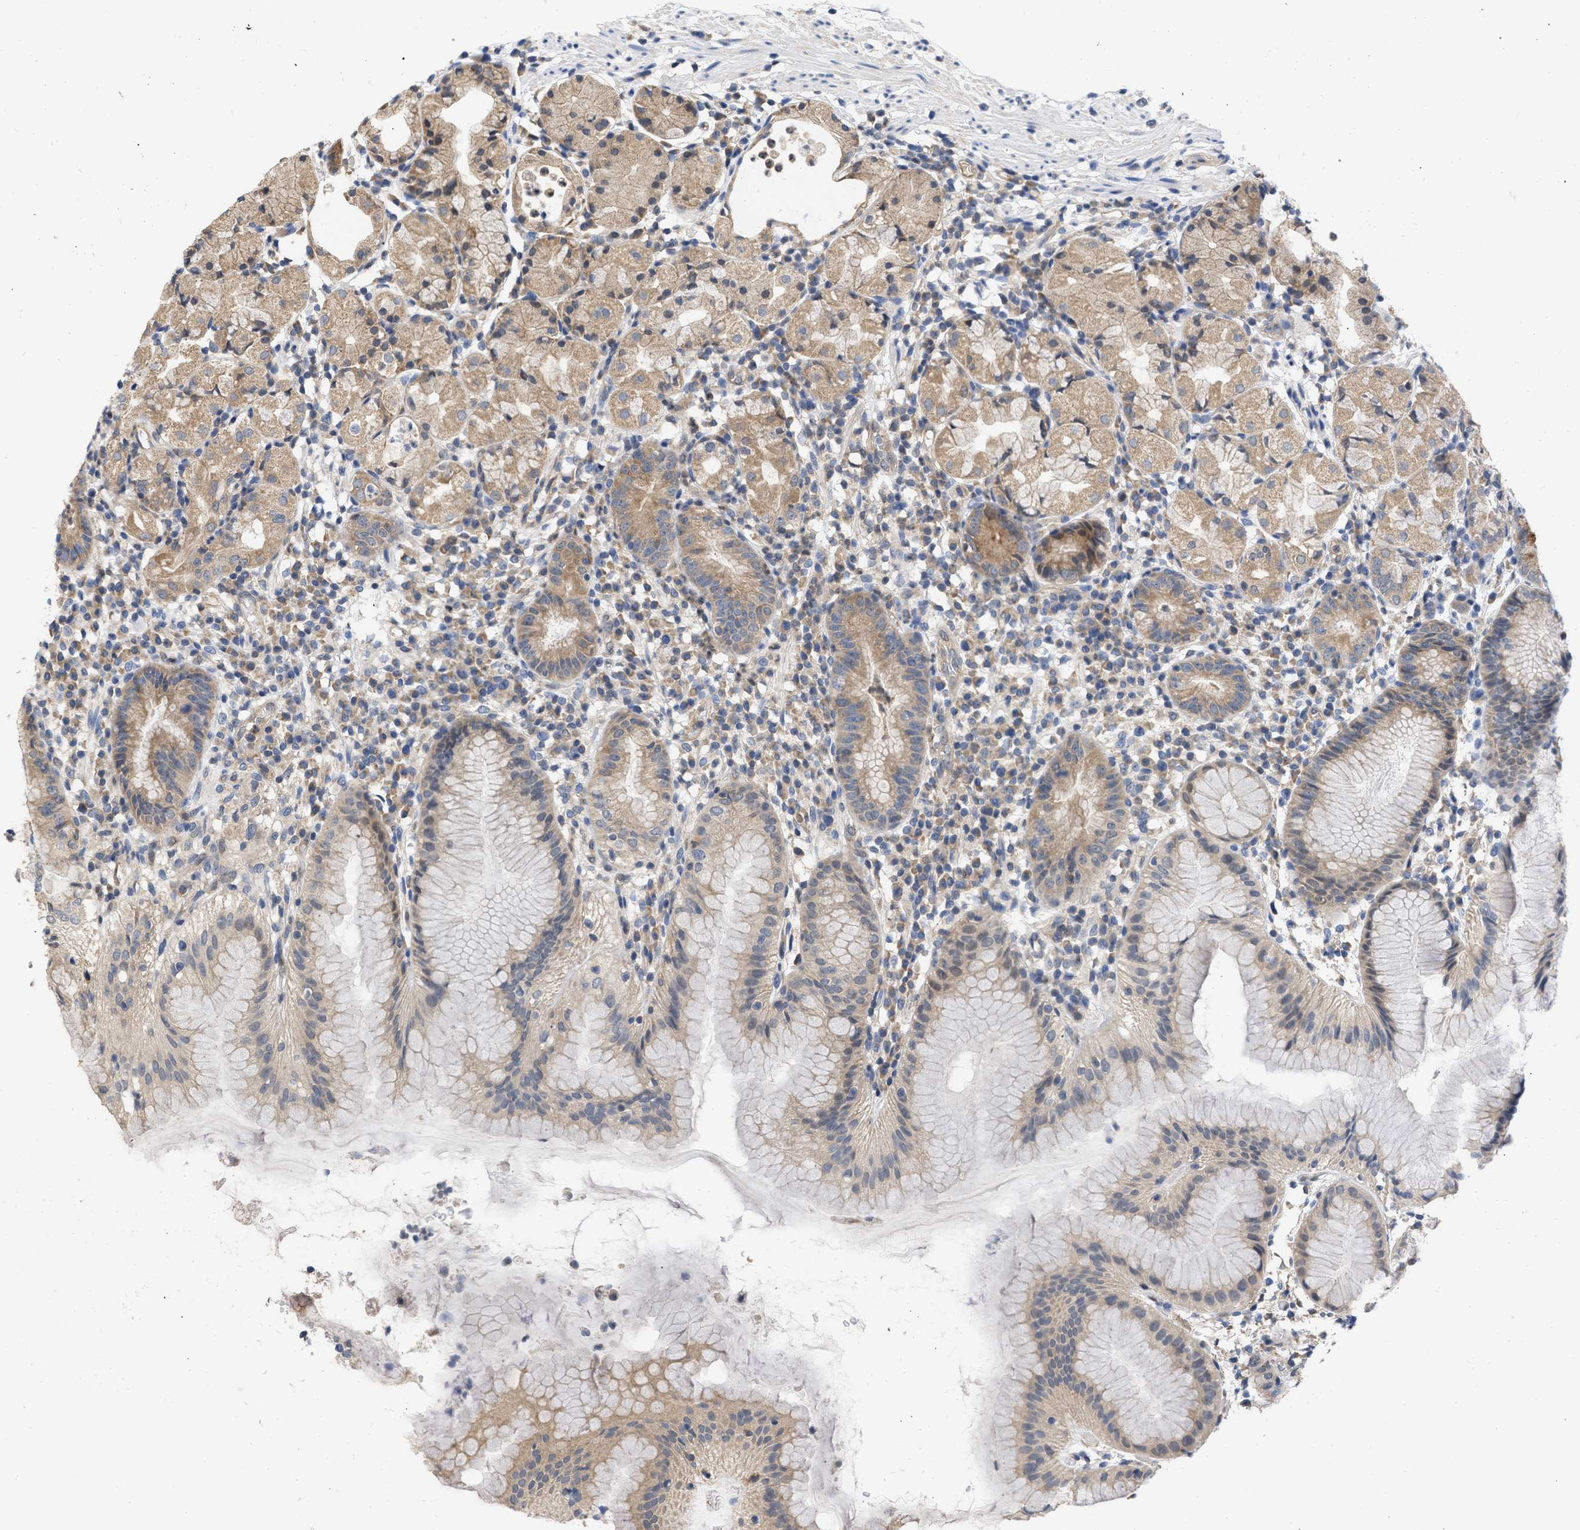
{"staining": {"intensity": "moderate", "quantity": ">75%", "location": "cytoplasmic/membranous"}, "tissue": "stomach", "cell_type": "Glandular cells", "image_type": "normal", "snomed": [{"axis": "morphology", "description": "Normal tissue, NOS"}, {"axis": "topography", "description": "Stomach"}, {"axis": "topography", "description": "Stomach, lower"}], "caption": "Immunohistochemical staining of unremarkable human stomach shows >75% levels of moderate cytoplasmic/membranous protein positivity in approximately >75% of glandular cells.", "gene": "MAP2K3", "patient": {"sex": "female", "age": 75}}